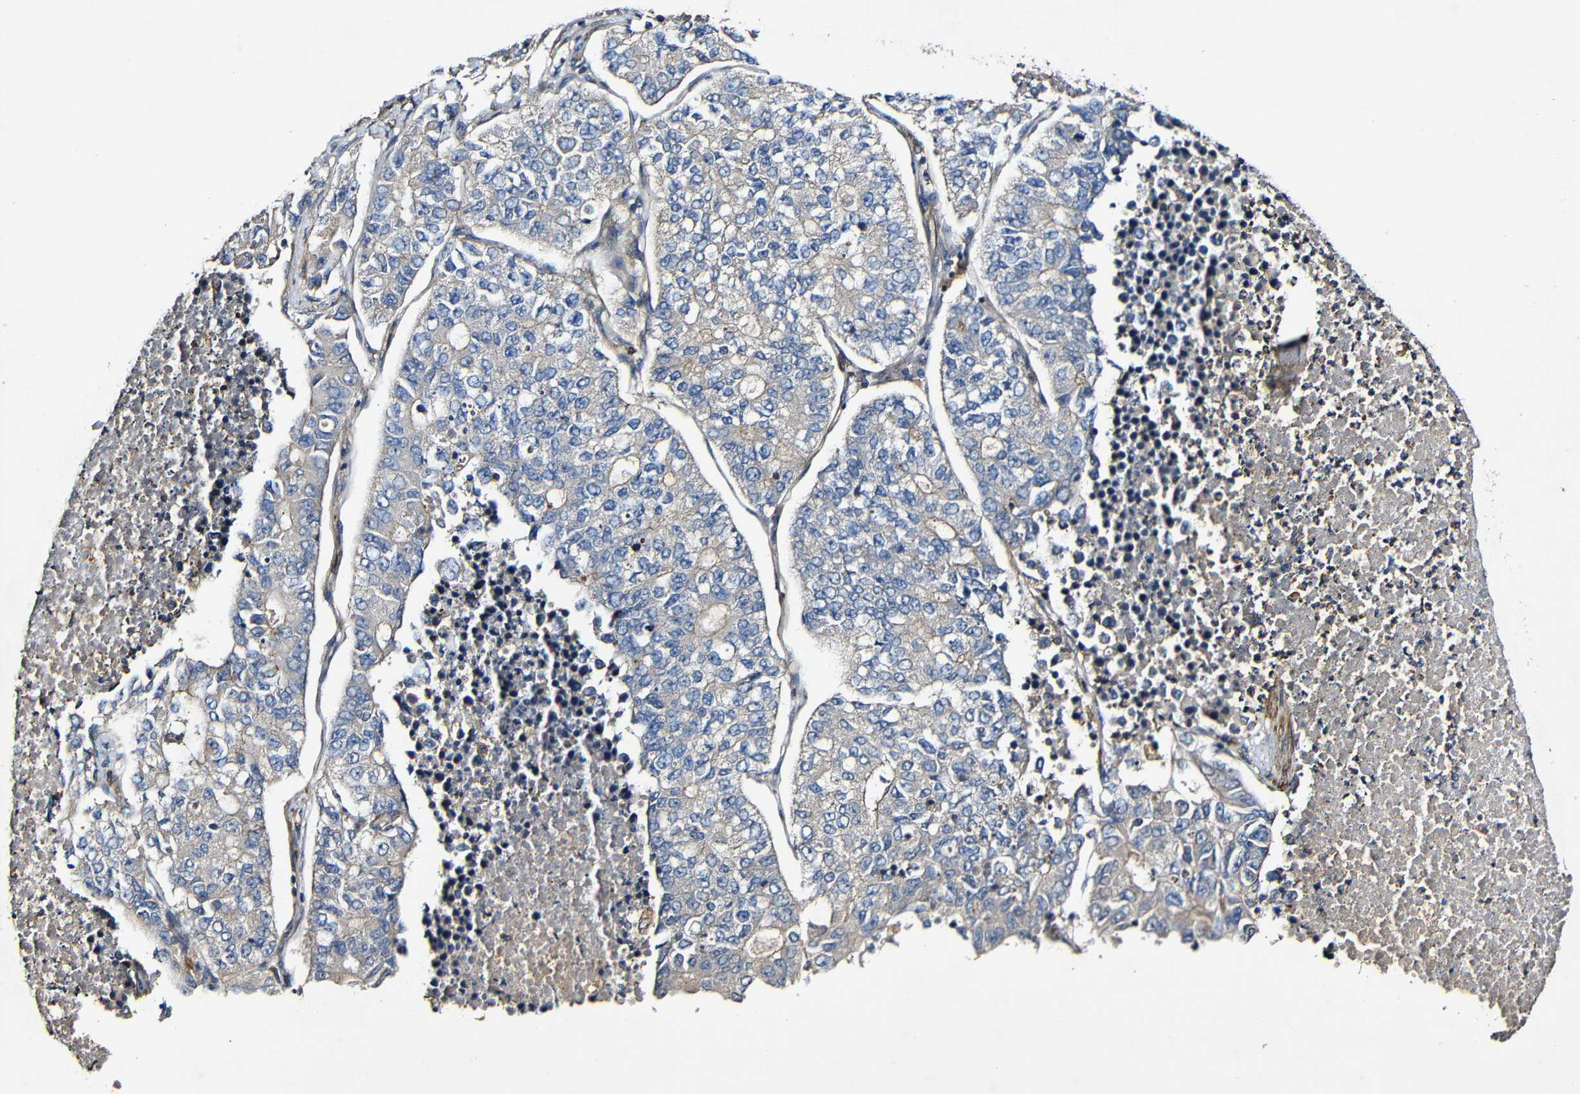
{"staining": {"intensity": "weak", "quantity": "<25%", "location": "cytoplasmic/membranous"}, "tissue": "lung cancer", "cell_type": "Tumor cells", "image_type": "cancer", "snomed": [{"axis": "morphology", "description": "Adenocarcinoma, NOS"}, {"axis": "topography", "description": "Lung"}], "caption": "Immunohistochemistry (IHC) histopathology image of neoplastic tissue: lung cancer stained with DAB (3,3'-diaminobenzidine) exhibits no significant protein staining in tumor cells.", "gene": "GSDME", "patient": {"sex": "male", "age": 49}}